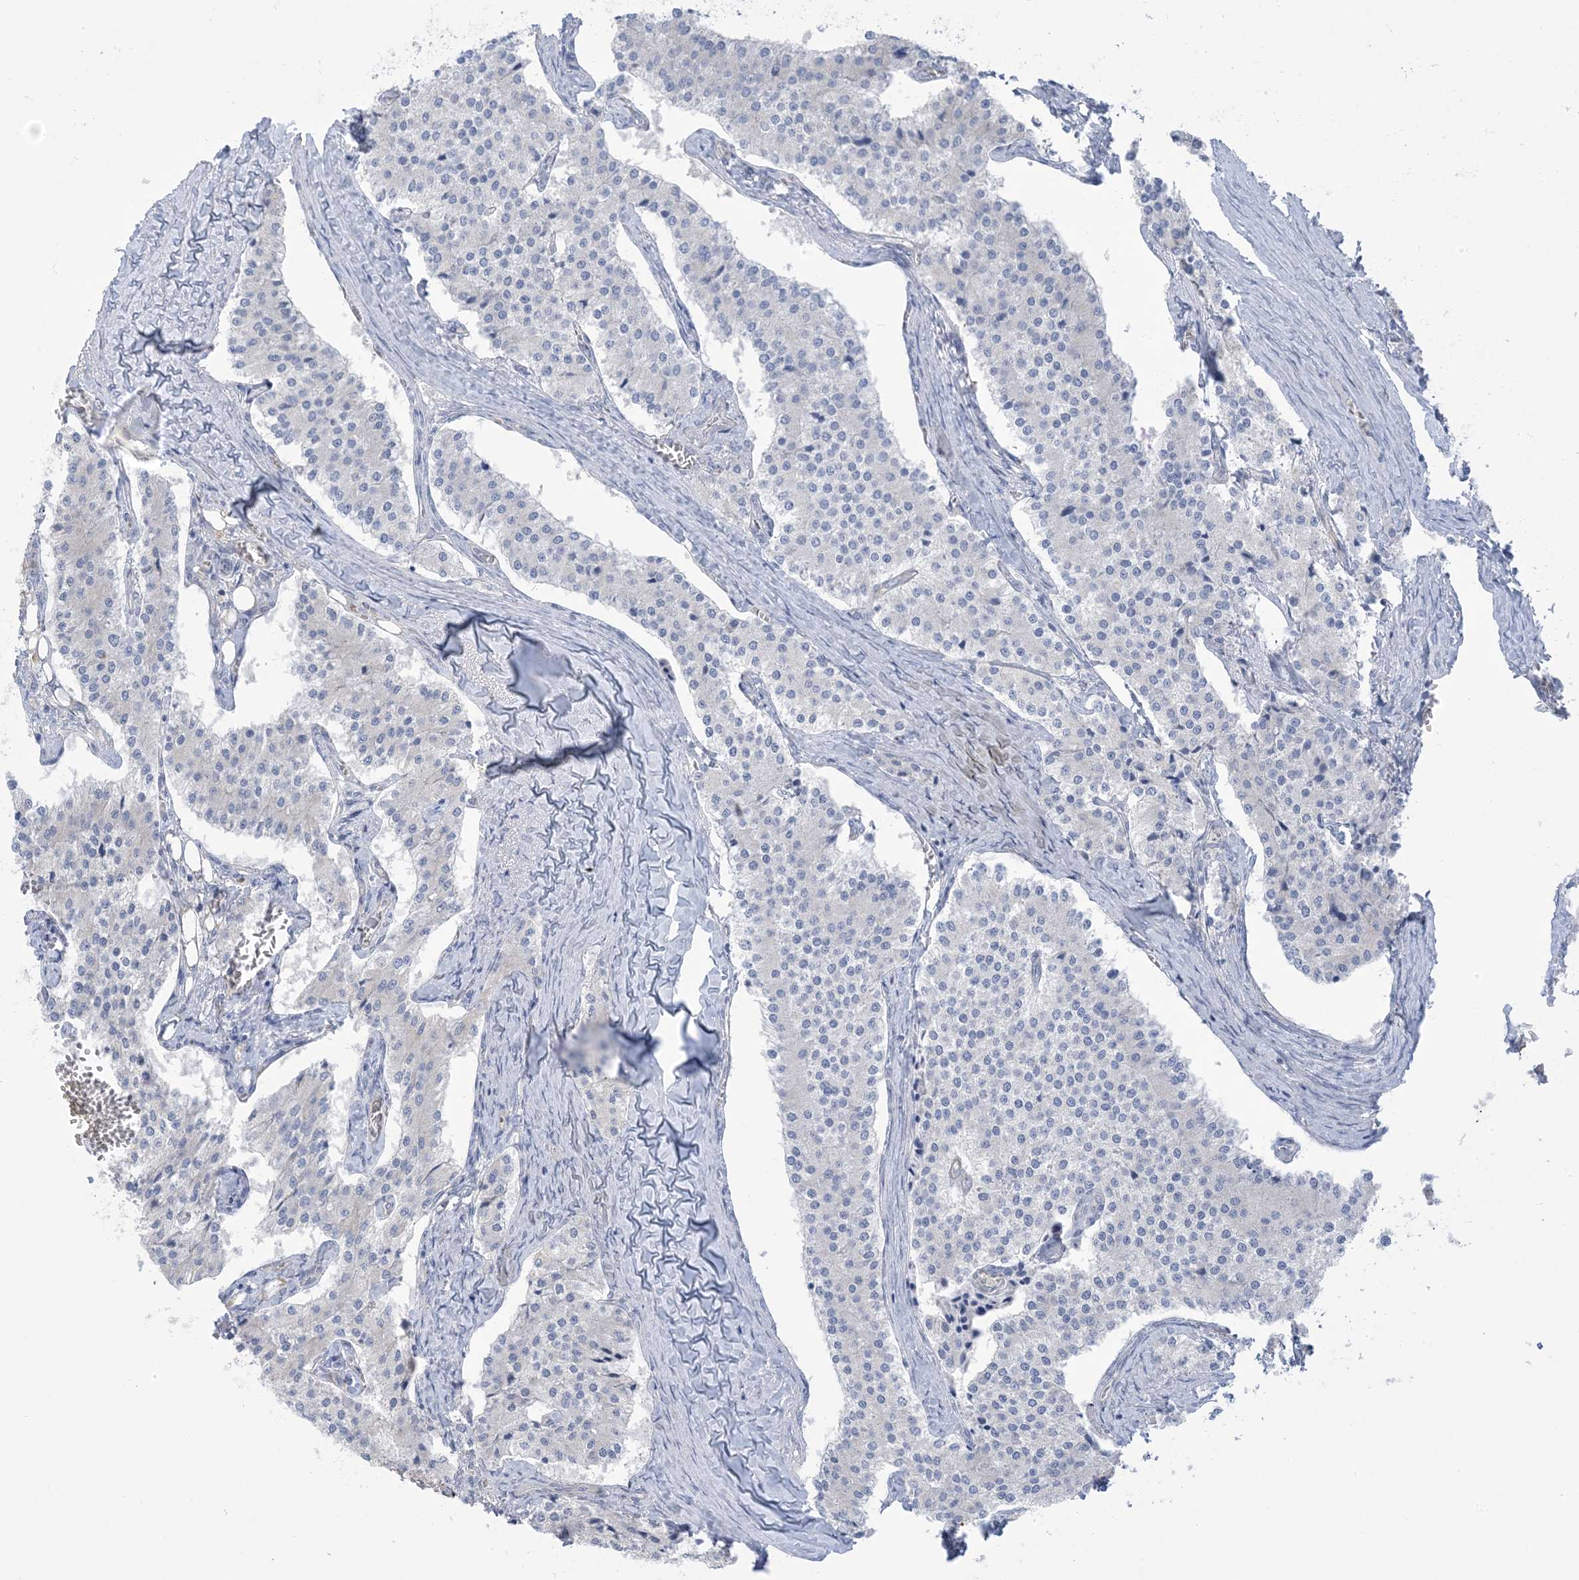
{"staining": {"intensity": "negative", "quantity": "none", "location": "none"}, "tissue": "carcinoid", "cell_type": "Tumor cells", "image_type": "cancer", "snomed": [{"axis": "morphology", "description": "Carcinoid, malignant, NOS"}, {"axis": "topography", "description": "Colon"}], "caption": "DAB immunohistochemical staining of carcinoid (malignant) exhibits no significant staining in tumor cells.", "gene": "MTHFD2L", "patient": {"sex": "female", "age": 52}}